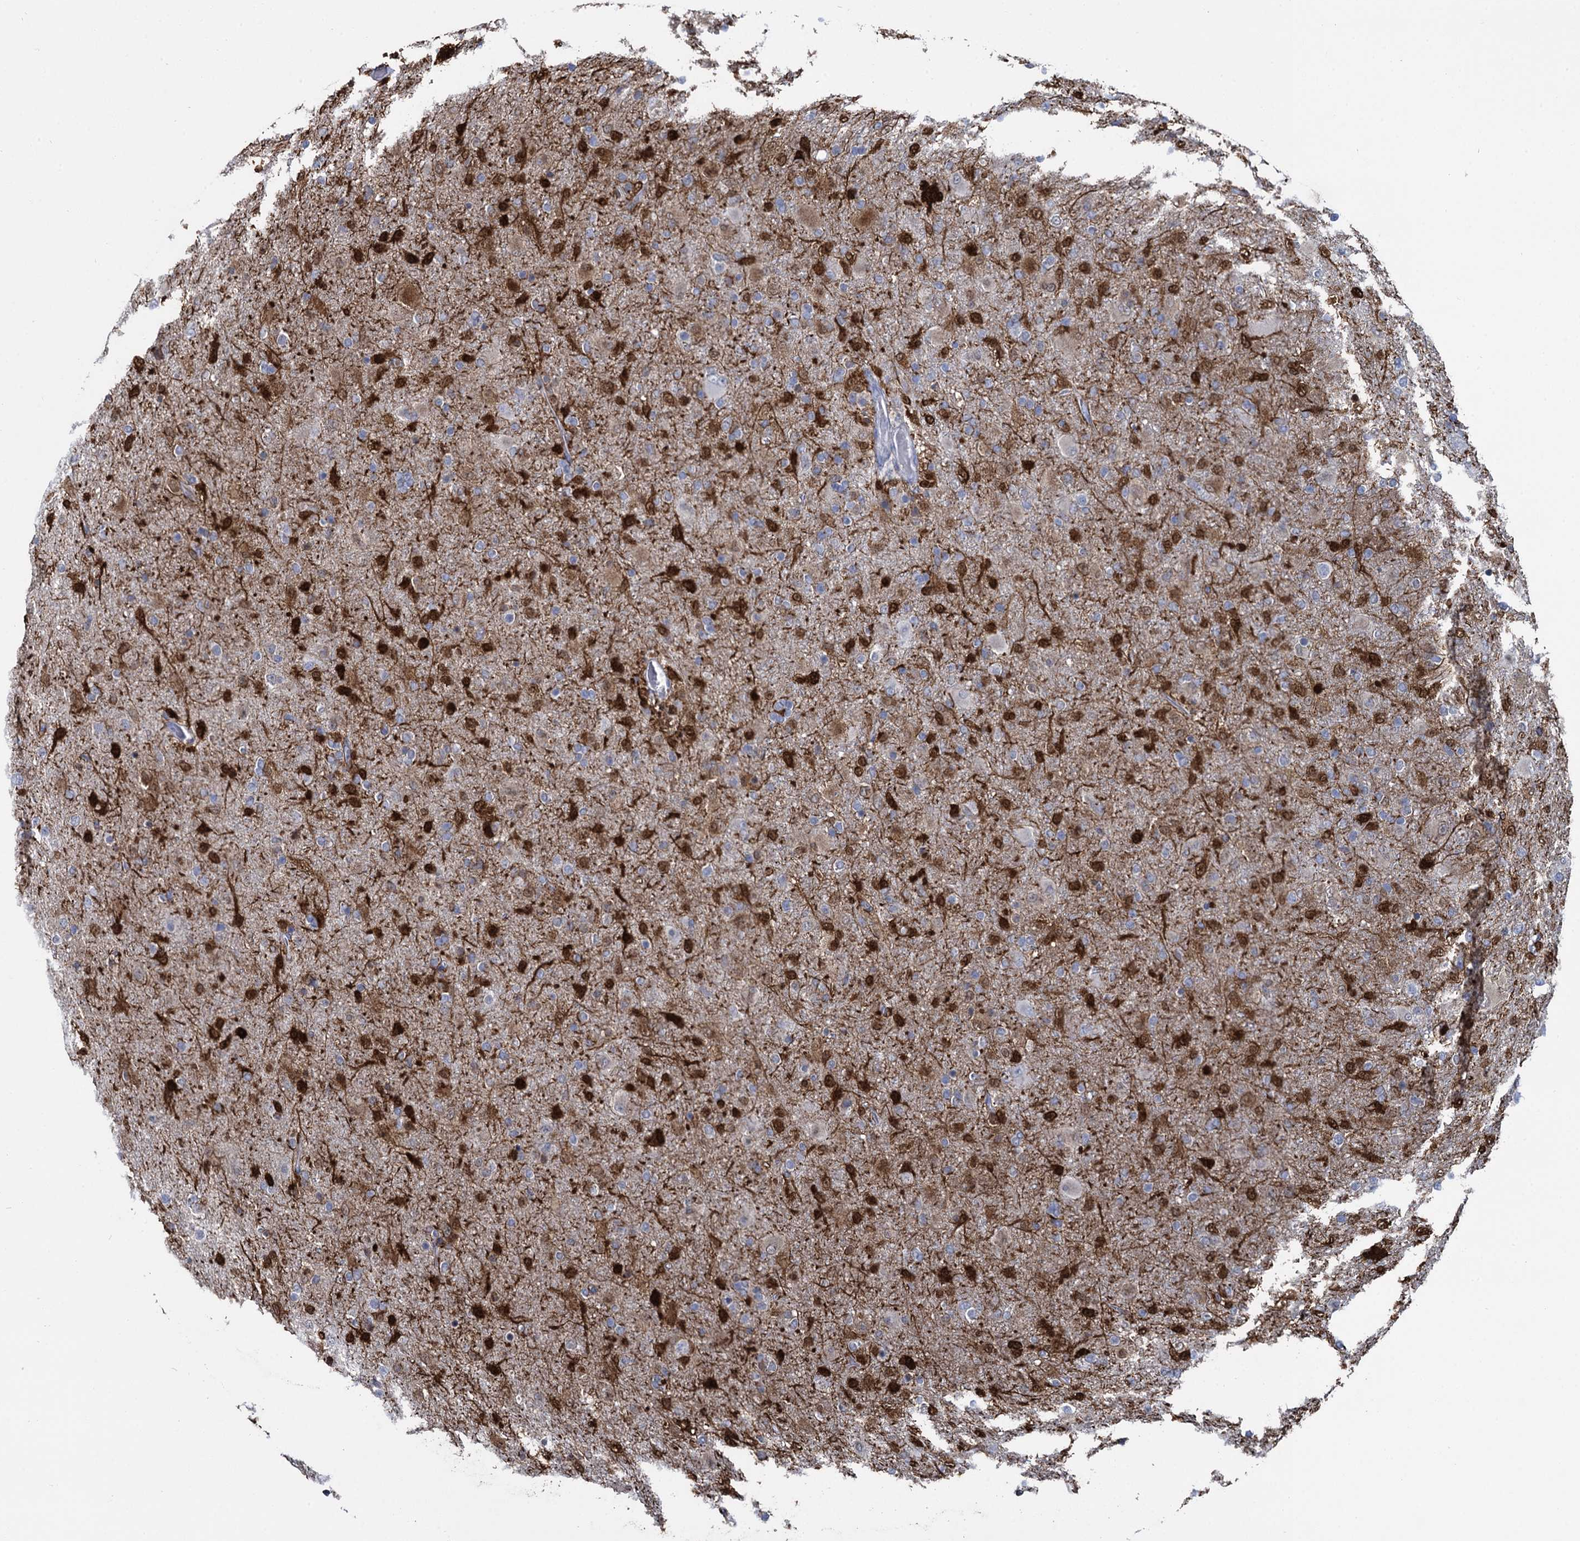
{"staining": {"intensity": "strong", "quantity": "25%-75%", "location": "cytoplasmic/membranous,nuclear"}, "tissue": "glioma", "cell_type": "Tumor cells", "image_type": "cancer", "snomed": [{"axis": "morphology", "description": "Glioma, malignant, Low grade"}, {"axis": "topography", "description": "Brain"}], "caption": "Strong cytoplasmic/membranous and nuclear expression is seen in approximately 25%-75% of tumor cells in low-grade glioma (malignant). The staining was performed using DAB (3,3'-diaminobenzidine) to visualize the protein expression in brown, while the nuclei were stained in blue with hematoxylin (Magnification: 20x).", "gene": "FABP5", "patient": {"sex": "male", "age": 65}}